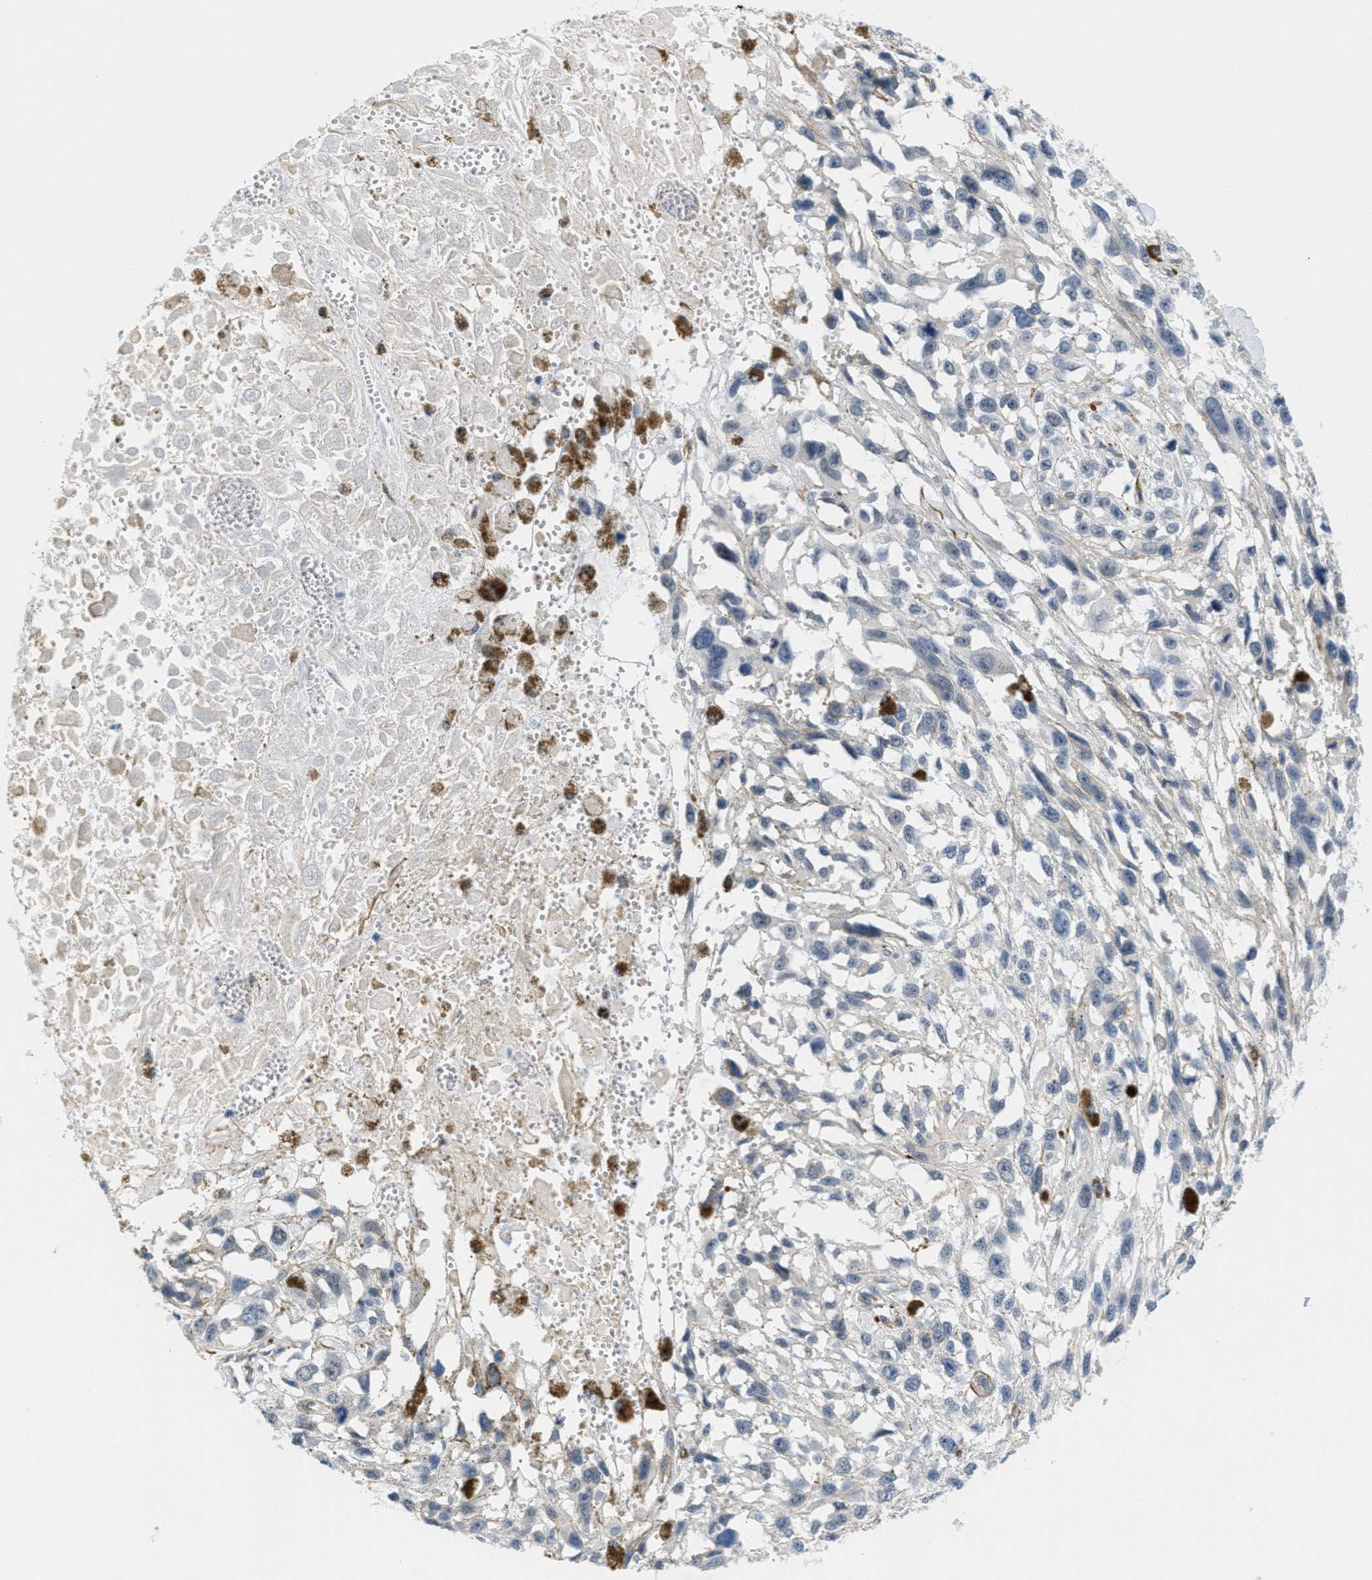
{"staining": {"intensity": "negative", "quantity": "none", "location": "none"}, "tissue": "melanoma", "cell_type": "Tumor cells", "image_type": "cancer", "snomed": [{"axis": "morphology", "description": "Malignant melanoma, Metastatic site"}, {"axis": "topography", "description": "Lymph node"}], "caption": "Tumor cells are negative for brown protein staining in melanoma.", "gene": "HS3ST2", "patient": {"sex": "male", "age": 59}}